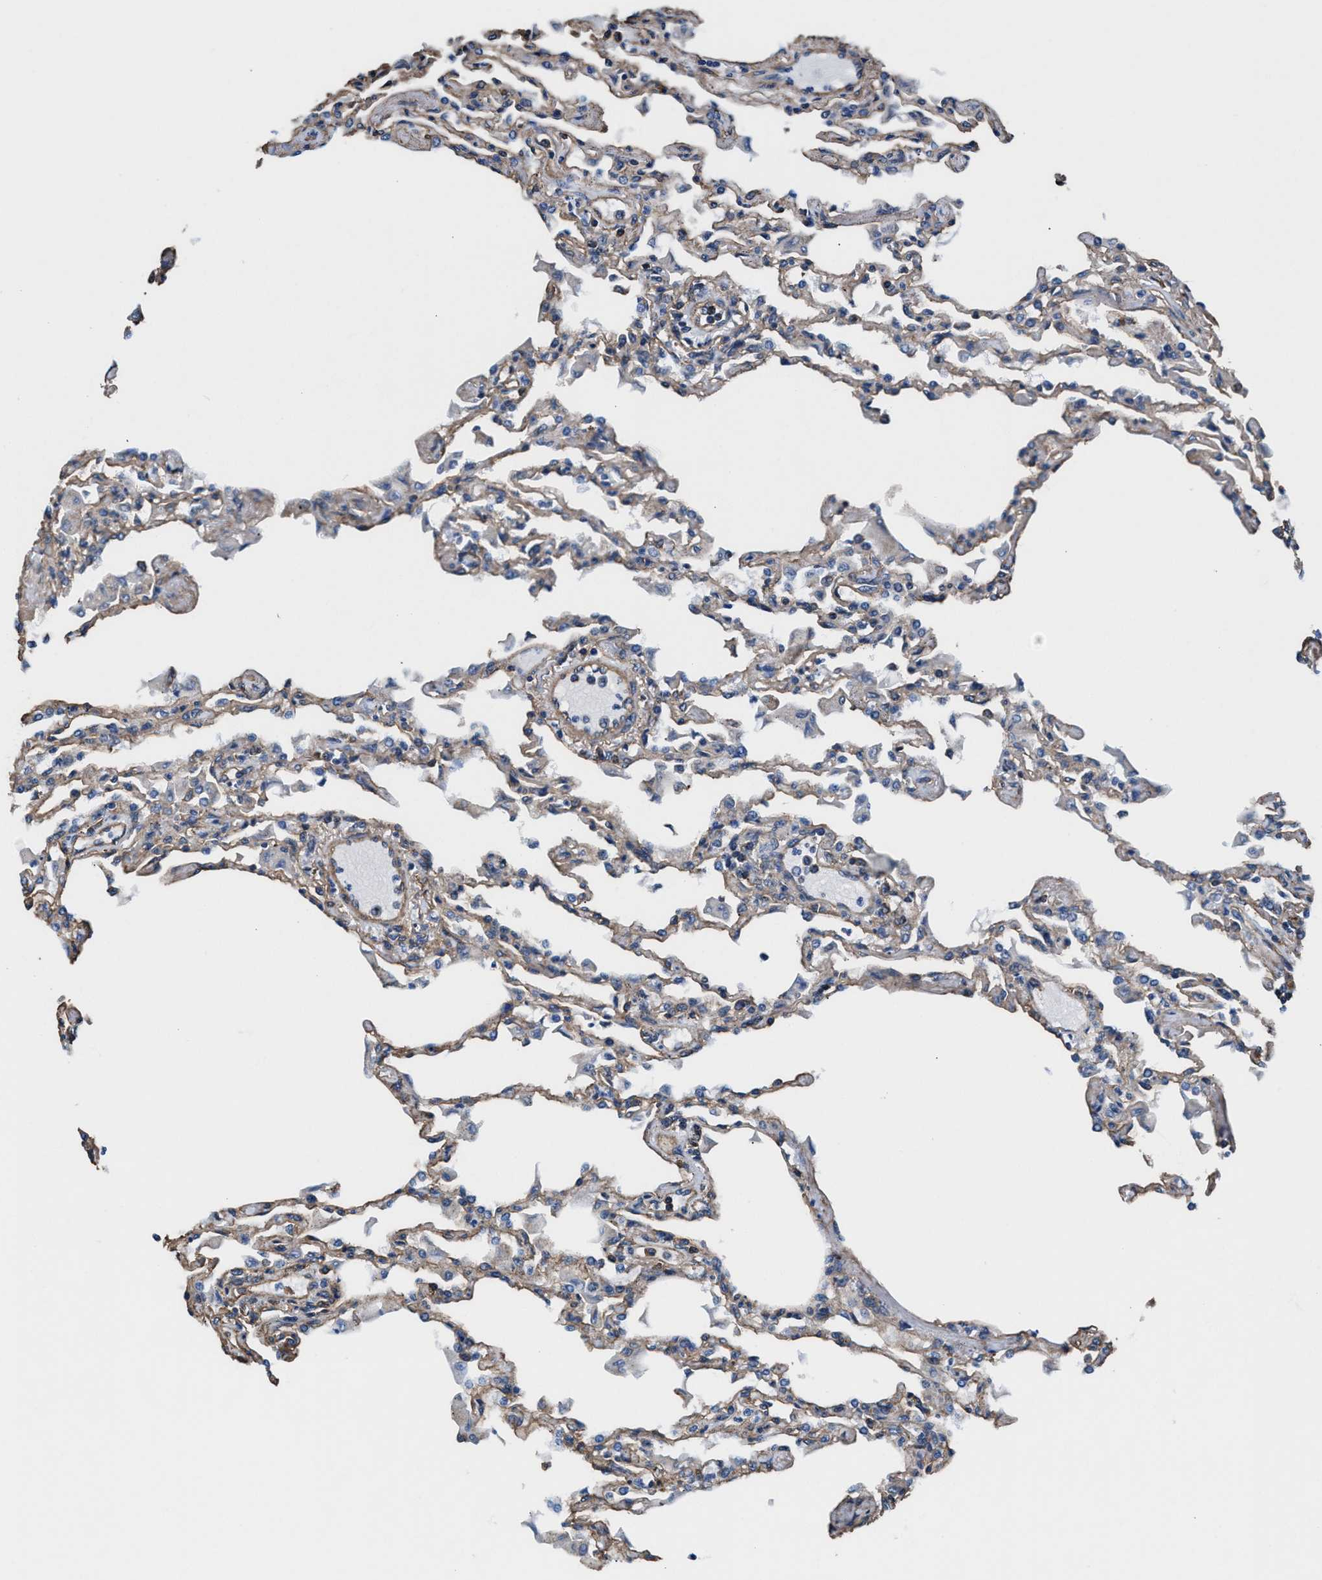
{"staining": {"intensity": "weak", "quantity": "25%-75%", "location": "cytoplasmic/membranous"}, "tissue": "lung", "cell_type": "Alveolar cells", "image_type": "normal", "snomed": [{"axis": "morphology", "description": "Normal tissue, NOS"}, {"axis": "topography", "description": "Bronchus"}, {"axis": "topography", "description": "Lung"}], "caption": "A brown stain shows weak cytoplasmic/membranous staining of a protein in alveolar cells of normal human lung. (DAB = brown stain, brightfield microscopy at high magnification).", "gene": "NKTR", "patient": {"sex": "female", "age": 49}}